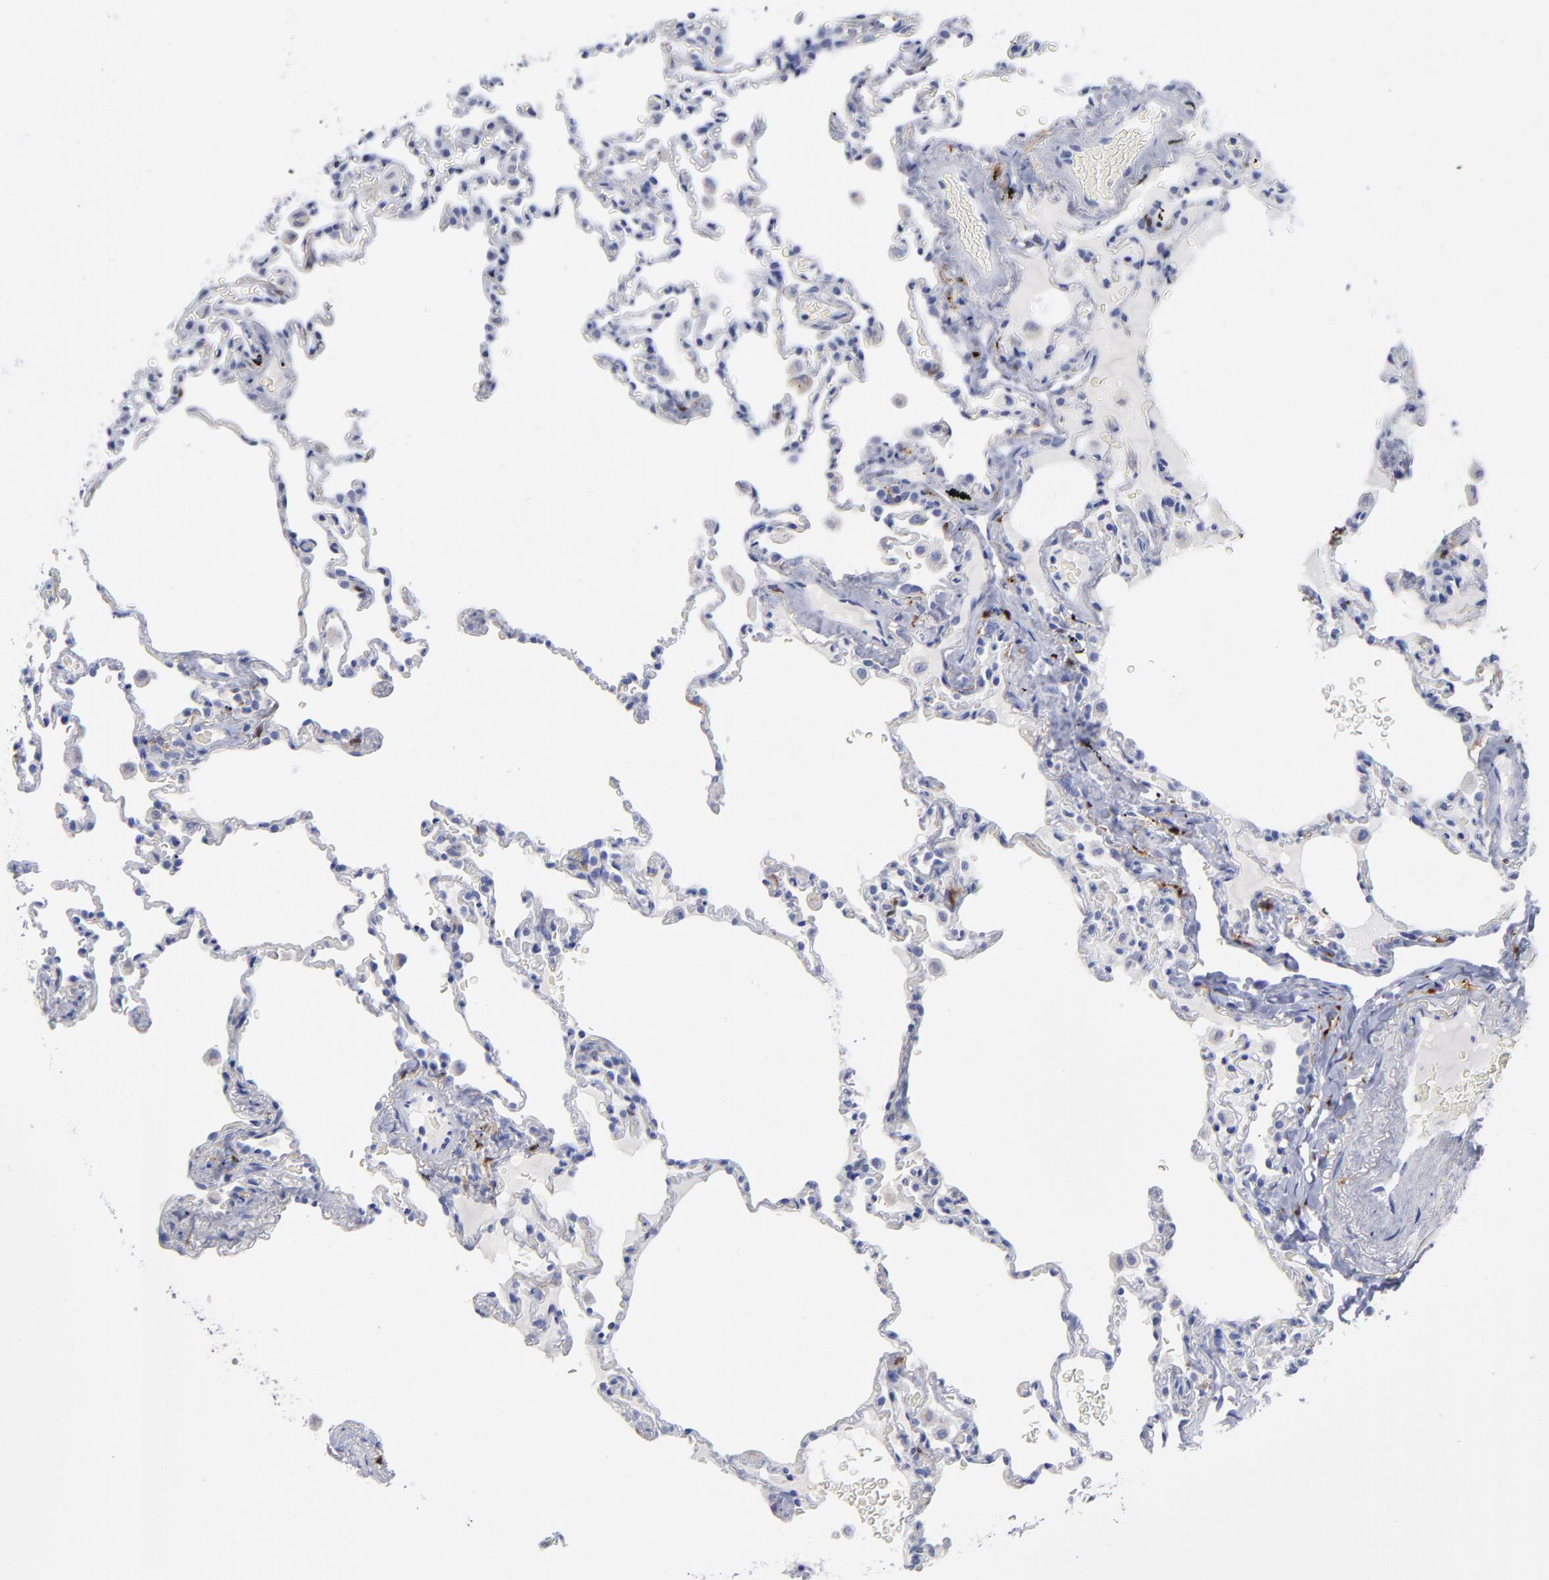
{"staining": {"intensity": "negative", "quantity": "none", "location": "none"}, "tissue": "lung", "cell_type": "Alveolar cells", "image_type": "normal", "snomed": [{"axis": "morphology", "description": "Normal tissue, NOS"}, {"axis": "topography", "description": "Lung"}], "caption": "There is no significant staining in alveolar cells of lung. (Stains: DAB (3,3'-diaminobenzidine) IHC with hematoxylin counter stain, Microscopy: brightfield microscopy at high magnification).", "gene": "PTP4A1", "patient": {"sex": "male", "age": 59}}